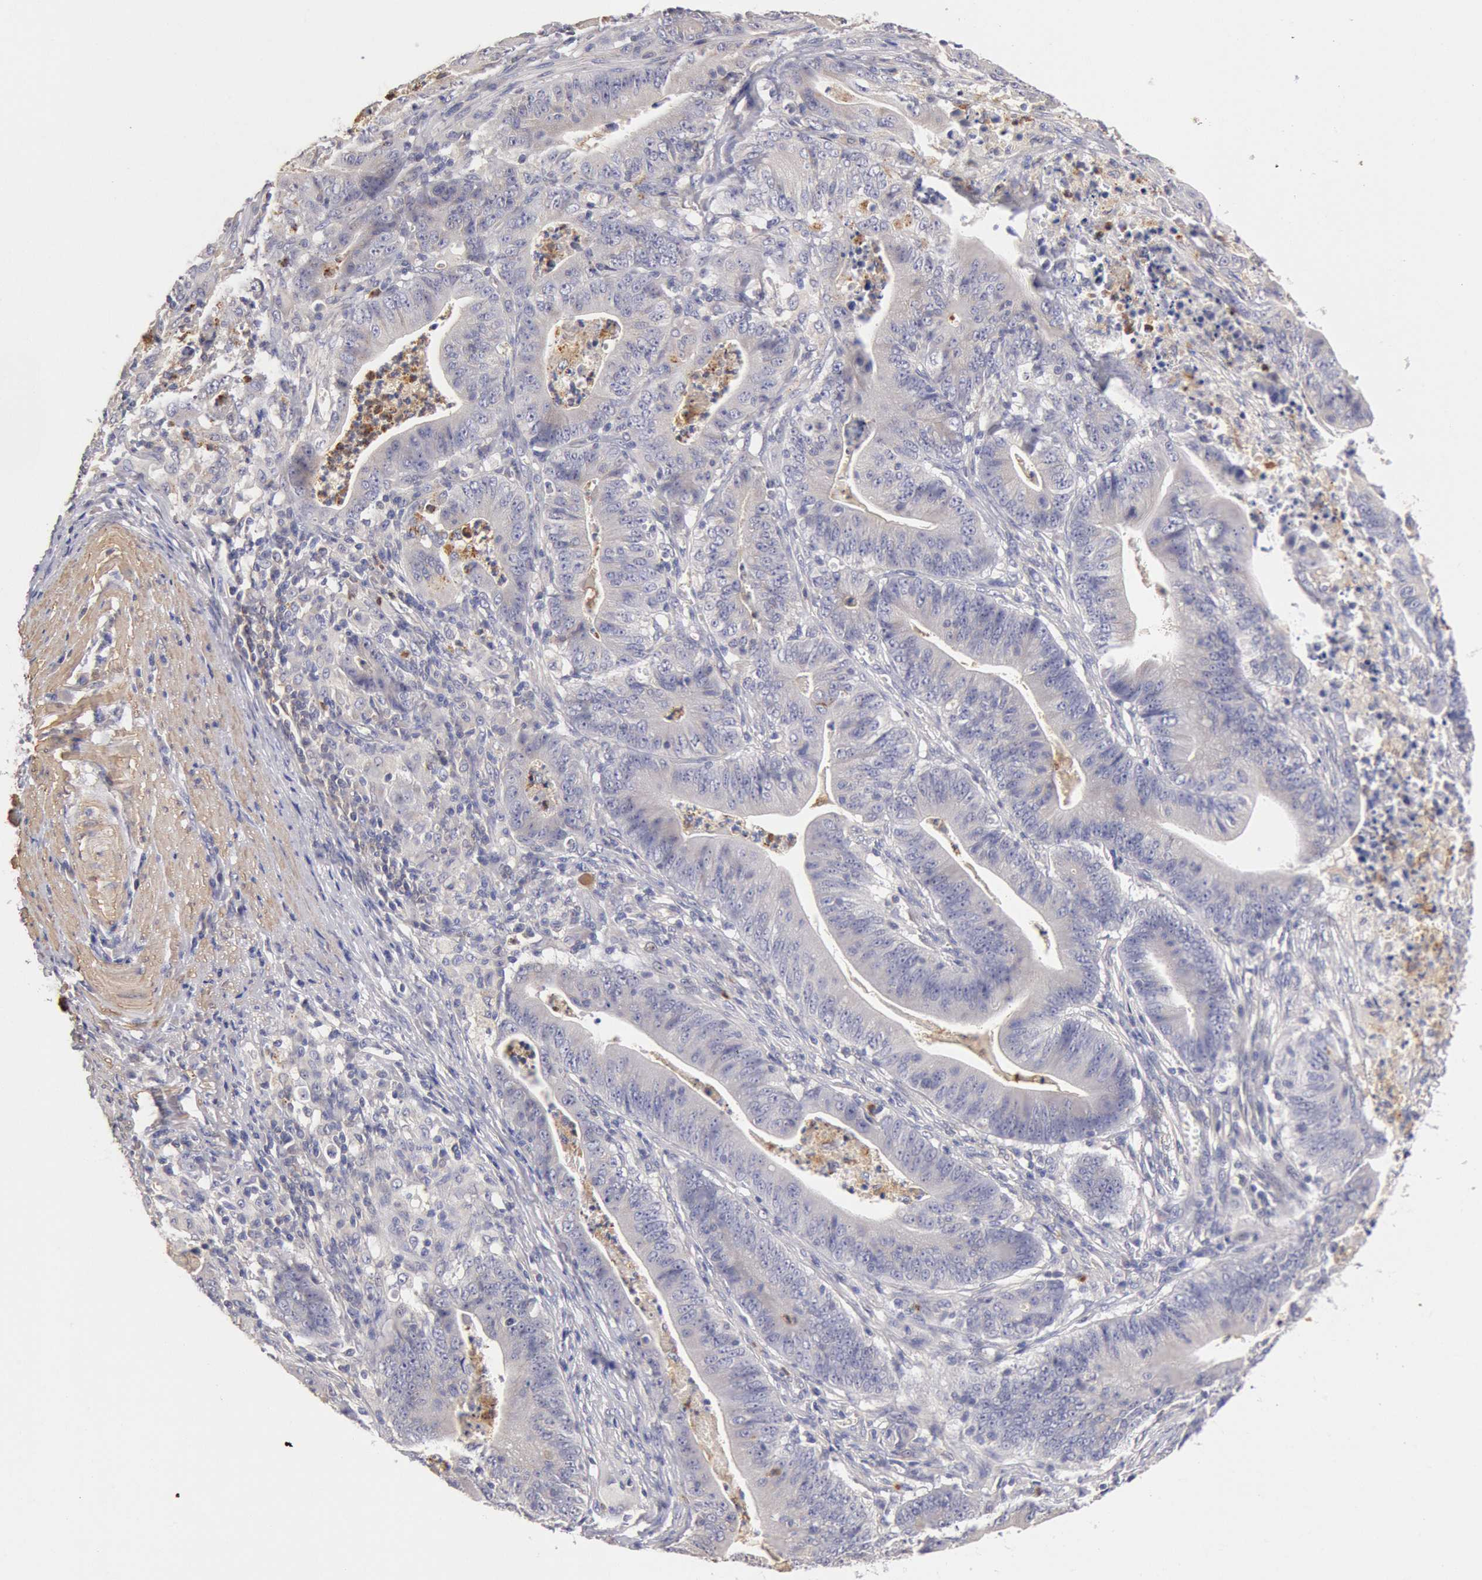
{"staining": {"intensity": "weak", "quantity": "<25%", "location": "cytoplasmic/membranous"}, "tissue": "stomach cancer", "cell_type": "Tumor cells", "image_type": "cancer", "snomed": [{"axis": "morphology", "description": "Adenocarcinoma, NOS"}, {"axis": "topography", "description": "Stomach, lower"}], "caption": "IHC of adenocarcinoma (stomach) reveals no positivity in tumor cells. (Stains: DAB immunohistochemistry with hematoxylin counter stain, Microscopy: brightfield microscopy at high magnification).", "gene": "TMED8", "patient": {"sex": "female", "age": 86}}